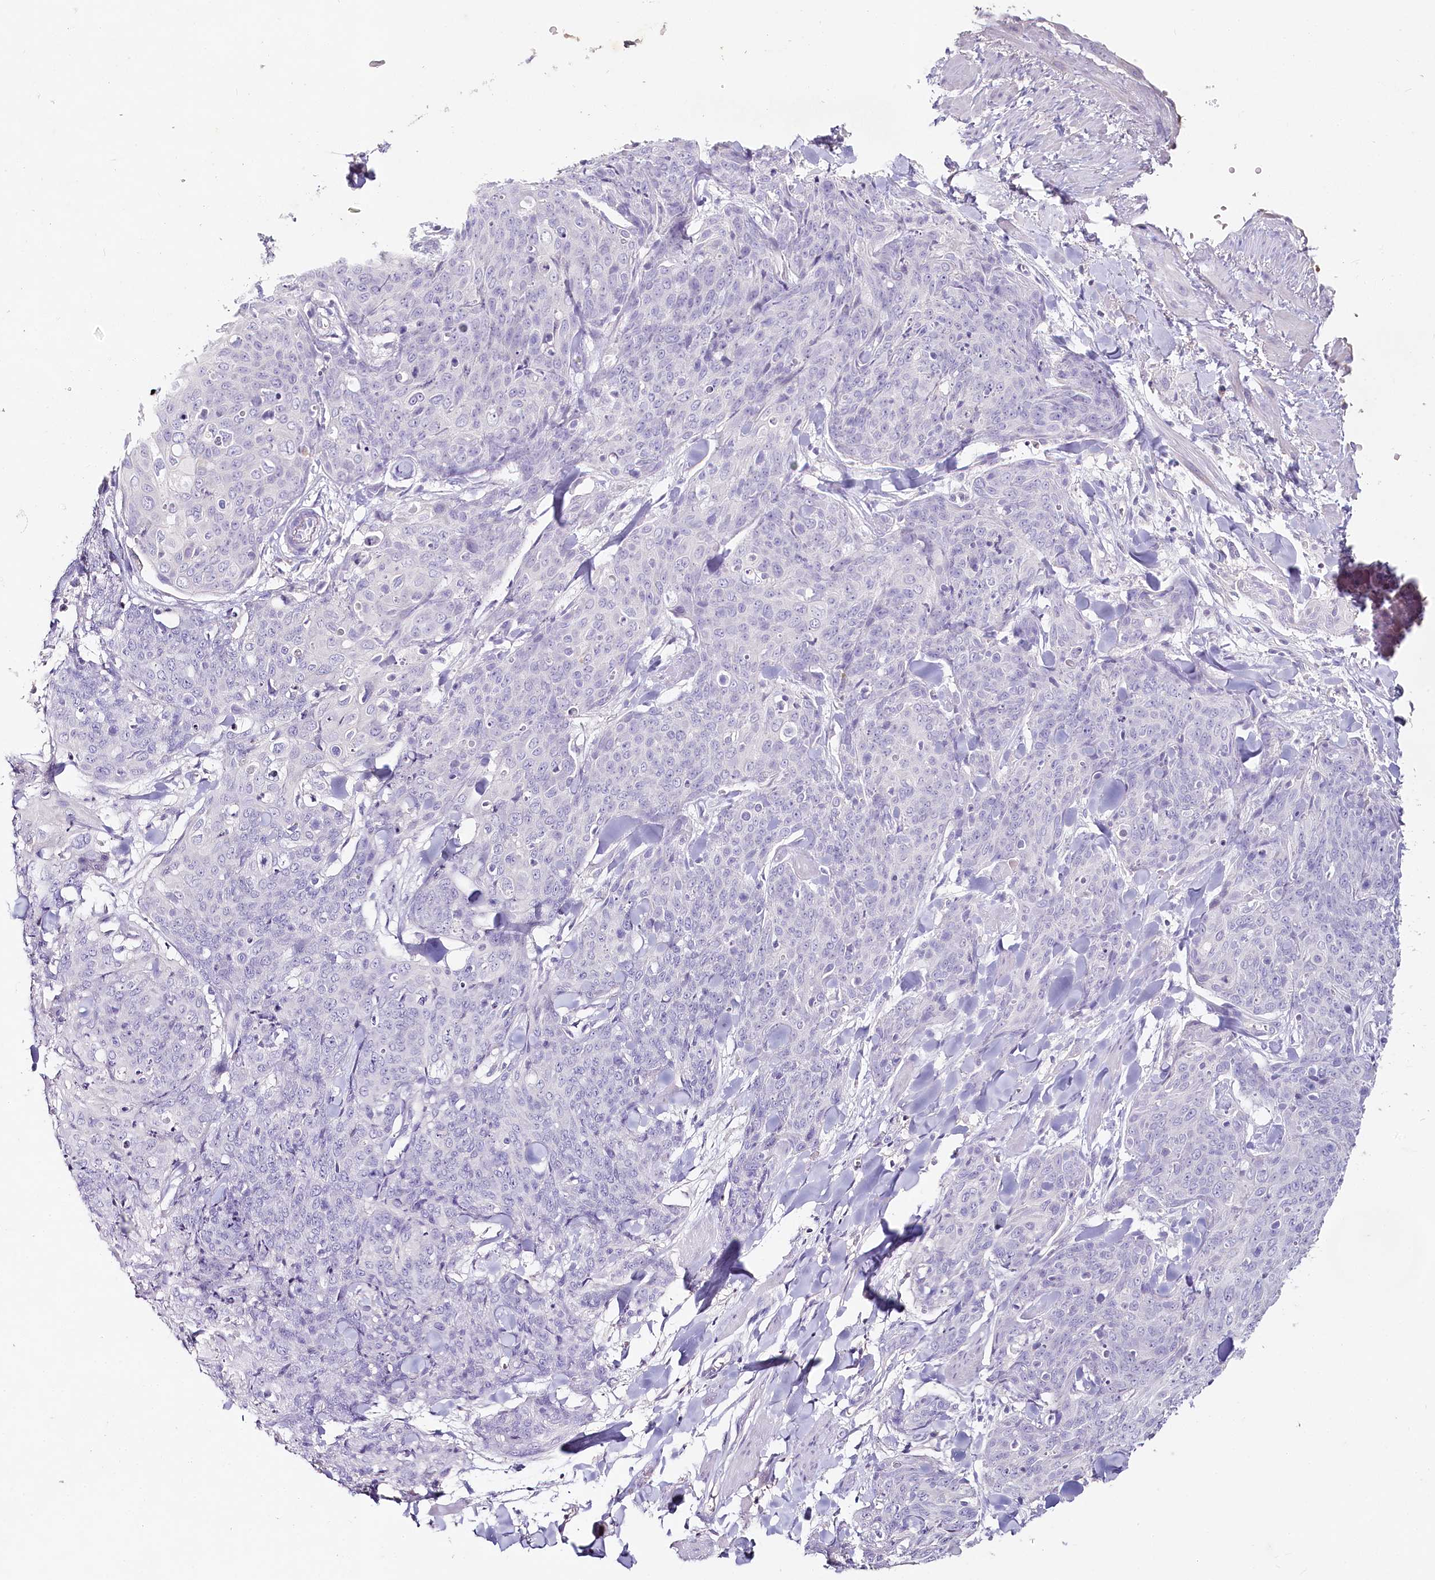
{"staining": {"intensity": "negative", "quantity": "none", "location": "none"}, "tissue": "skin cancer", "cell_type": "Tumor cells", "image_type": "cancer", "snomed": [{"axis": "morphology", "description": "Squamous cell carcinoma, NOS"}, {"axis": "topography", "description": "Skin"}, {"axis": "topography", "description": "Vulva"}], "caption": "DAB immunohistochemical staining of skin cancer reveals no significant staining in tumor cells.", "gene": "HPD", "patient": {"sex": "female", "age": 85}}